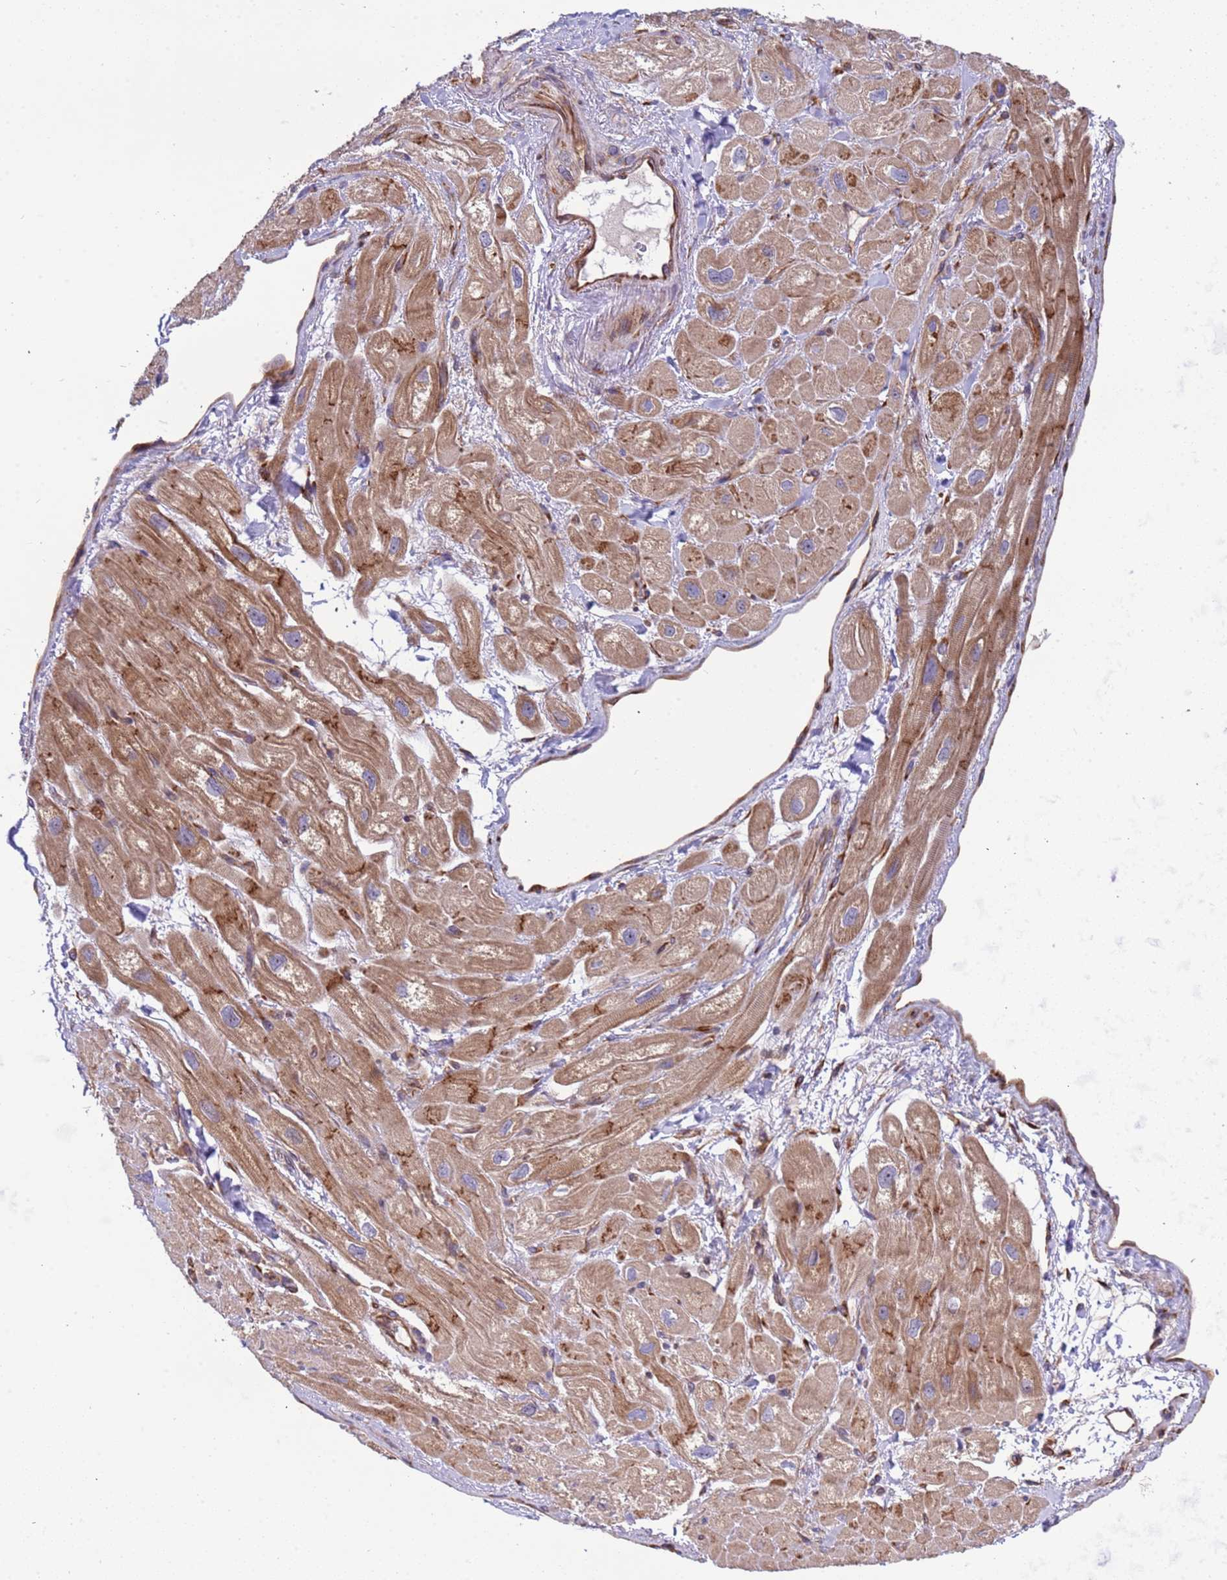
{"staining": {"intensity": "moderate", "quantity": "25%-75%", "location": "cytoplasmic/membranous"}, "tissue": "heart muscle", "cell_type": "Cardiomyocytes", "image_type": "normal", "snomed": [{"axis": "morphology", "description": "Normal tissue, NOS"}, {"axis": "topography", "description": "Heart"}], "caption": "Unremarkable heart muscle was stained to show a protein in brown. There is medium levels of moderate cytoplasmic/membranous staining in approximately 25%-75% of cardiomyocytes. Using DAB (brown) and hematoxylin (blue) stains, captured at high magnification using brightfield microscopy.", "gene": "RPL36", "patient": {"sex": "male", "age": 65}}